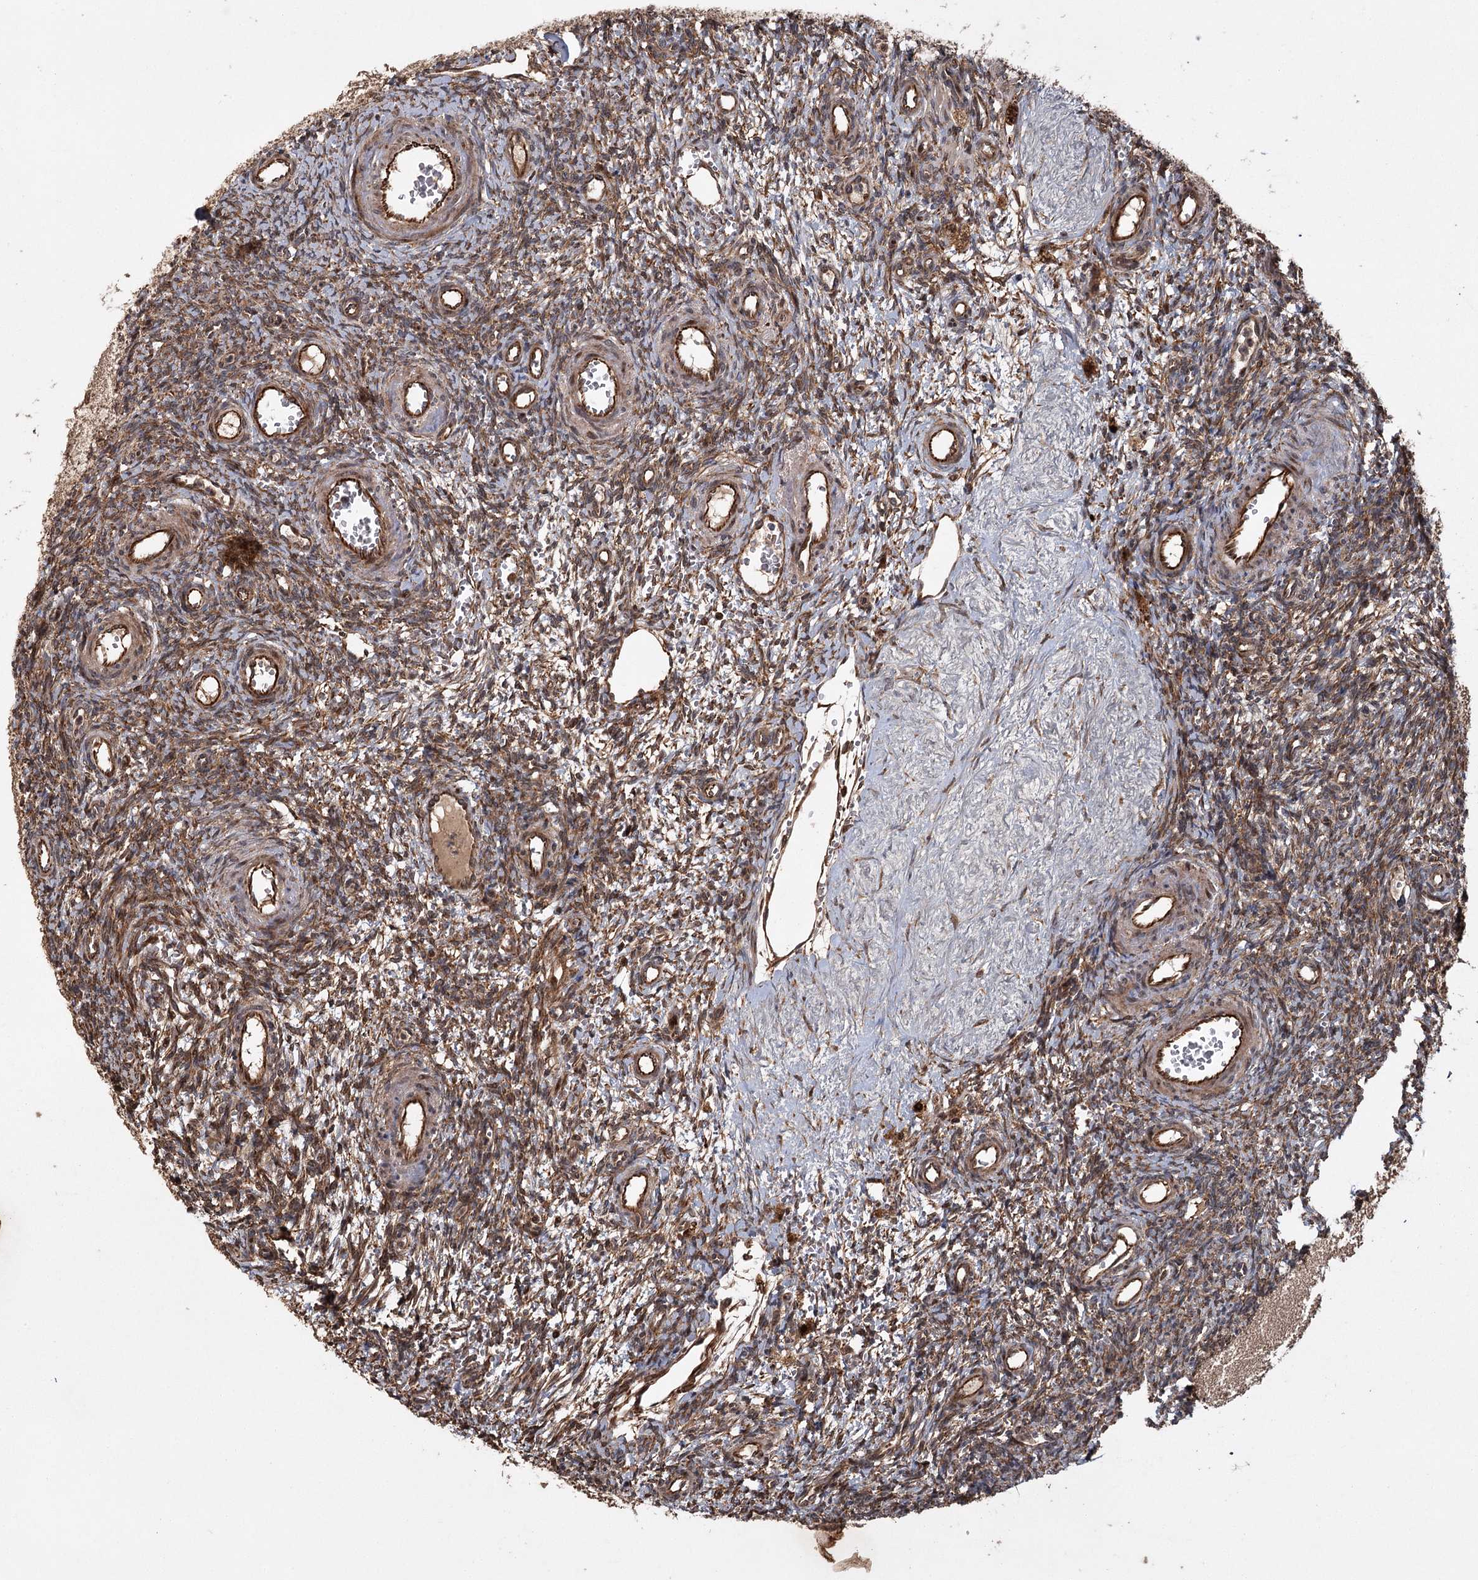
{"staining": {"intensity": "strong", "quantity": "25%-75%", "location": "cytoplasmic/membranous"}, "tissue": "ovary", "cell_type": "Ovarian stroma cells", "image_type": "normal", "snomed": [{"axis": "morphology", "description": "Normal tissue, NOS"}, {"axis": "topography", "description": "Ovary"}], "caption": "An immunohistochemistry (IHC) photomicrograph of unremarkable tissue is shown. Protein staining in brown labels strong cytoplasmic/membranous positivity in ovary within ovarian stroma cells.", "gene": "RPAP3", "patient": {"sex": "female", "age": 39}}